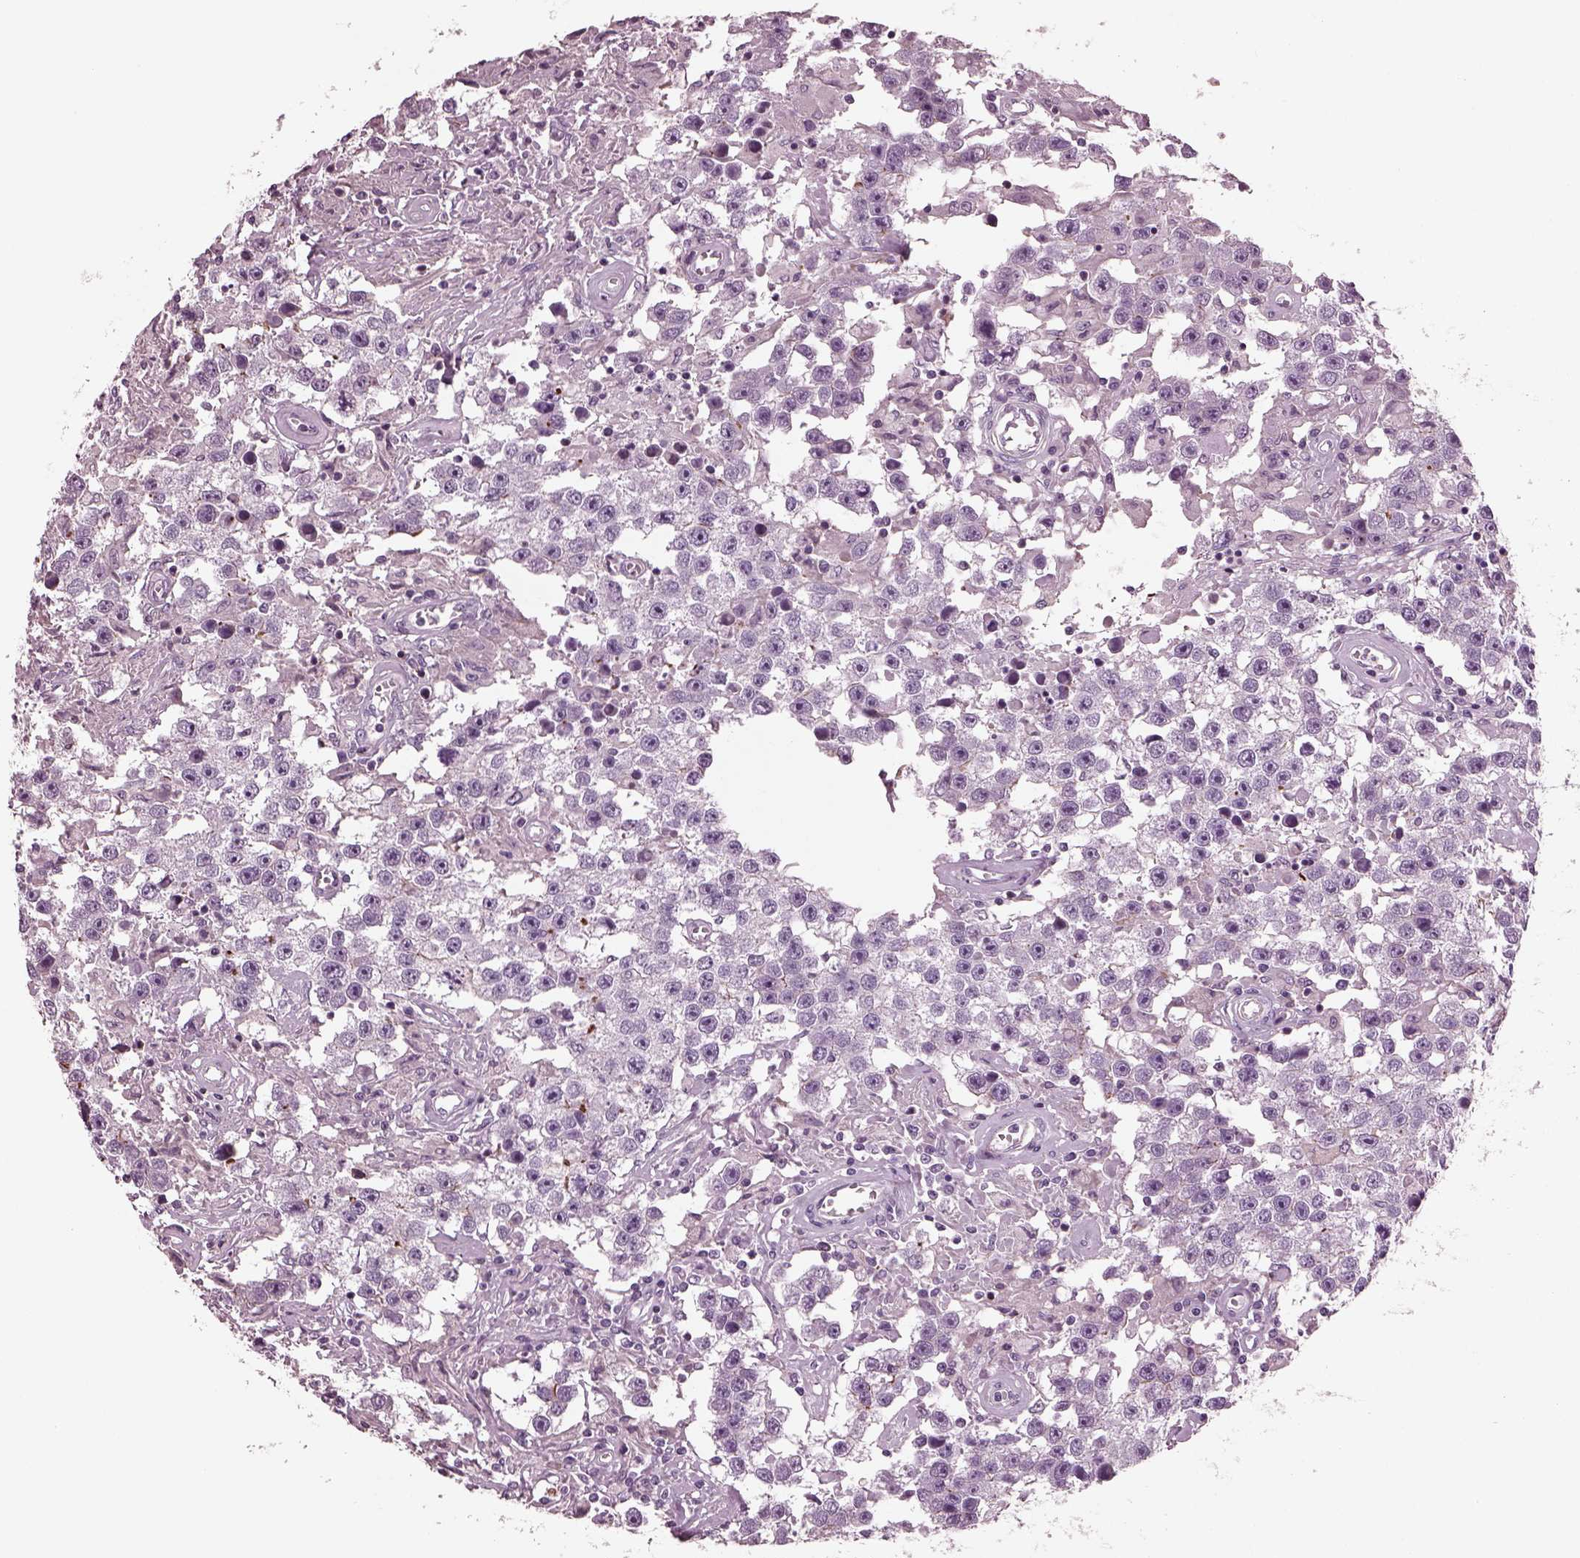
{"staining": {"intensity": "negative", "quantity": "none", "location": "none"}, "tissue": "testis cancer", "cell_type": "Tumor cells", "image_type": "cancer", "snomed": [{"axis": "morphology", "description": "Seminoma, NOS"}, {"axis": "topography", "description": "Testis"}], "caption": "A histopathology image of human testis cancer is negative for staining in tumor cells.", "gene": "GDF11", "patient": {"sex": "male", "age": 43}}